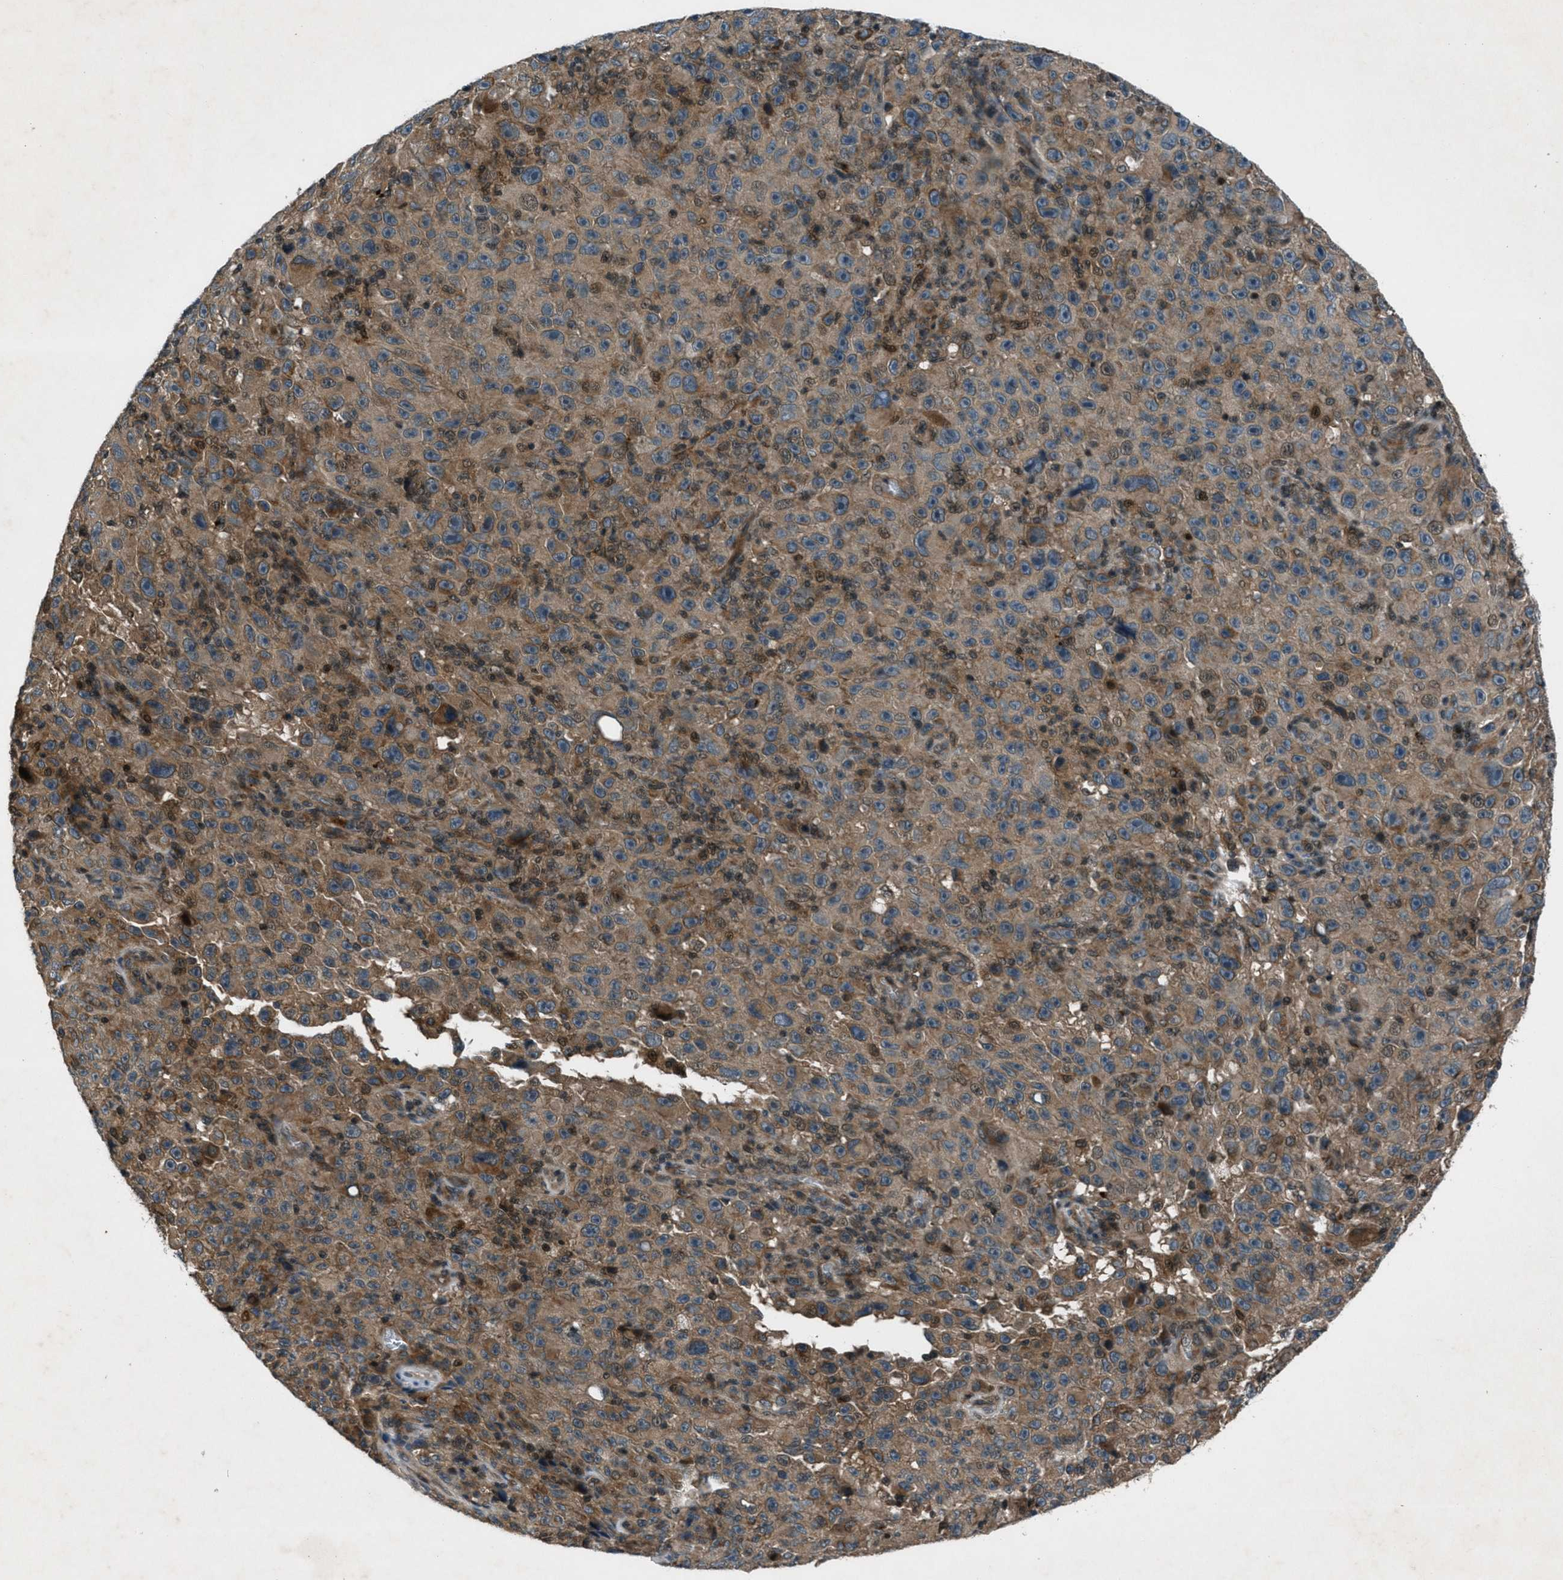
{"staining": {"intensity": "moderate", "quantity": ">75%", "location": "cytoplasmic/membranous"}, "tissue": "melanoma", "cell_type": "Tumor cells", "image_type": "cancer", "snomed": [{"axis": "morphology", "description": "Malignant melanoma, NOS"}, {"axis": "topography", "description": "Skin"}], "caption": "A micrograph of human malignant melanoma stained for a protein shows moderate cytoplasmic/membranous brown staining in tumor cells. The staining is performed using DAB (3,3'-diaminobenzidine) brown chromogen to label protein expression. The nuclei are counter-stained blue using hematoxylin.", "gene": "EPSTI1", "patient": {"sex": "female", "age": 82}}